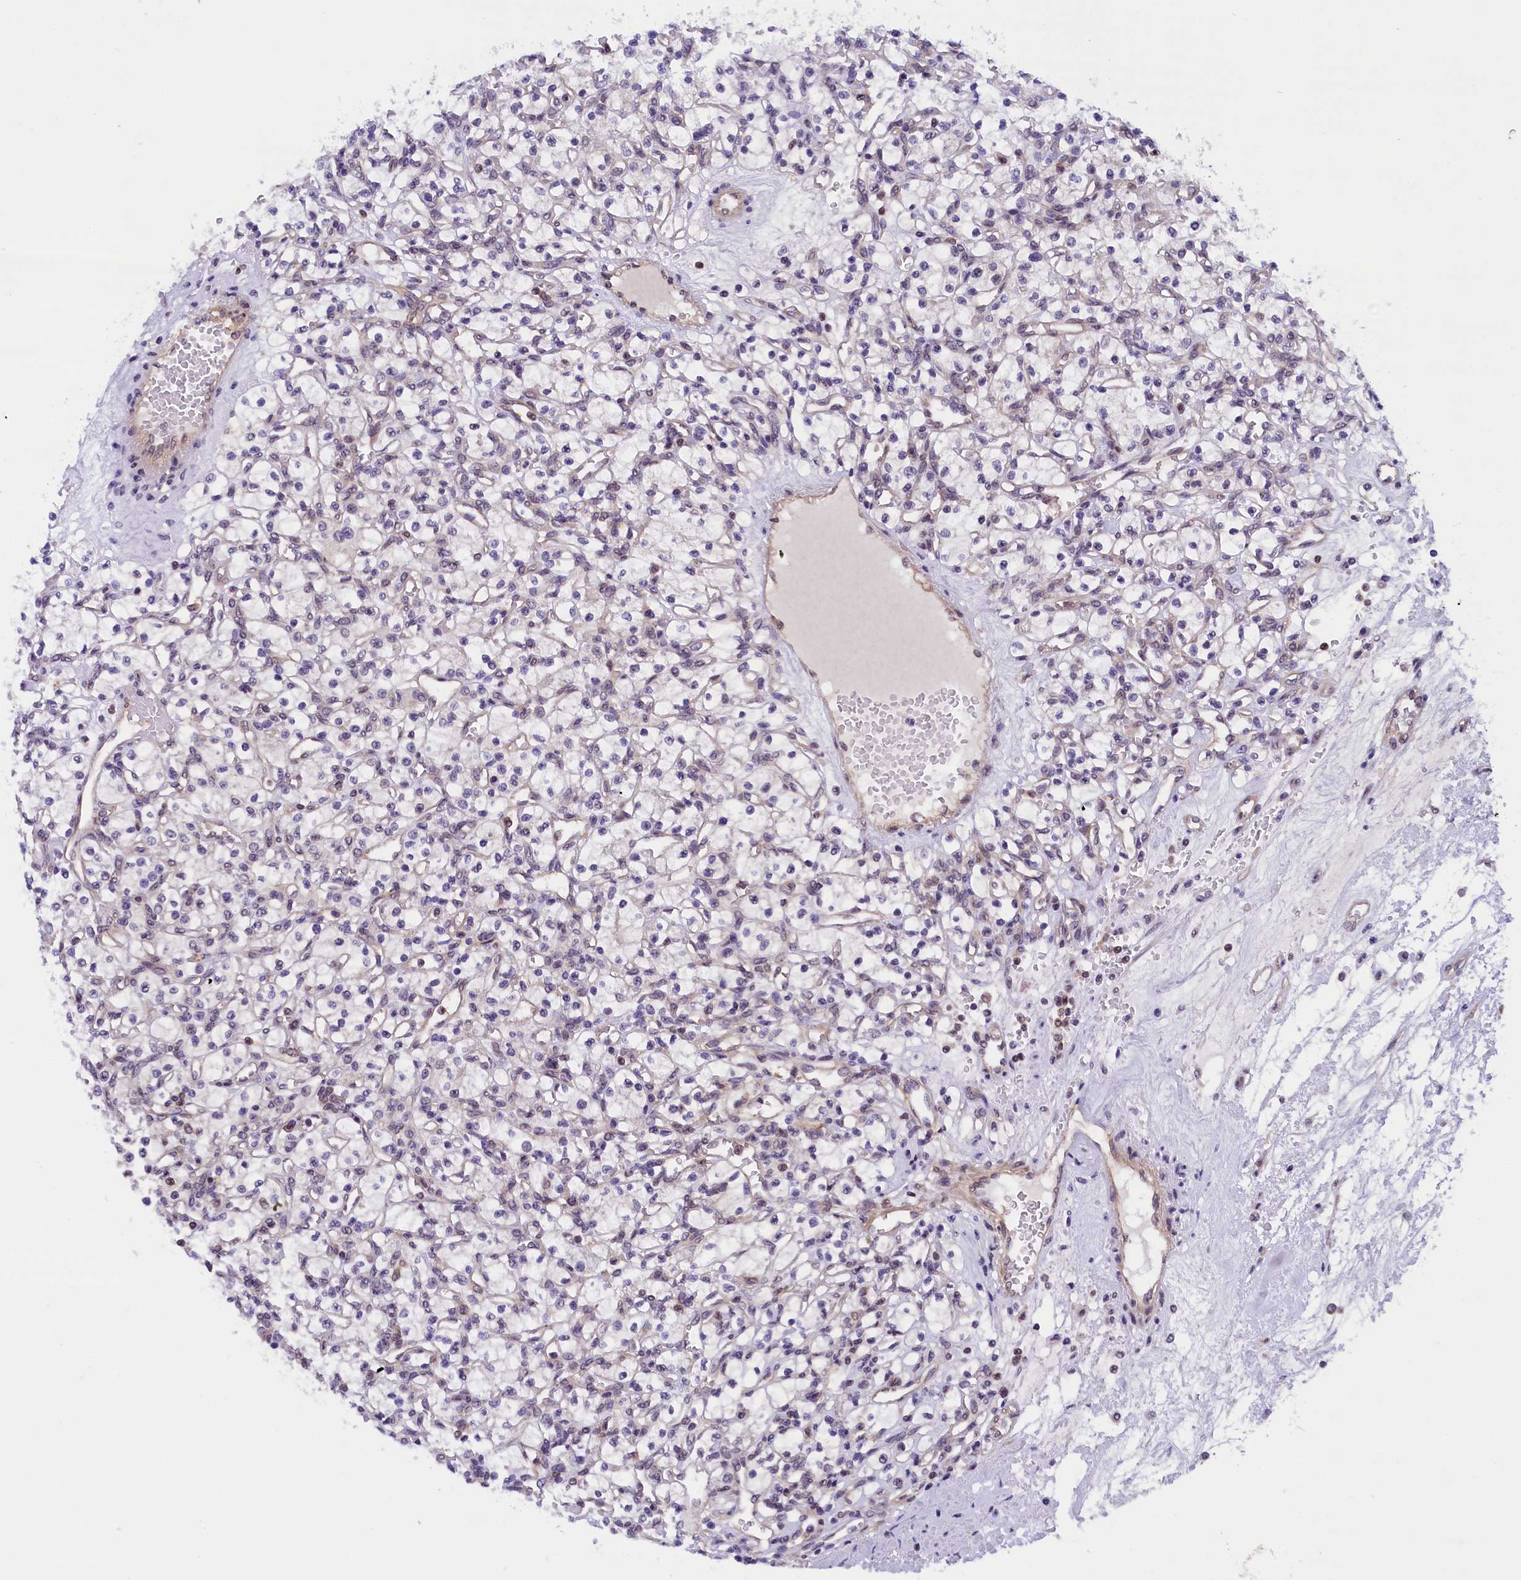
{"staining": {"intensity": "negative", "quantity": "none", "location": "none"}, "tissue": "renal cancer", "cell_type": "Tumor cells", "image_type": "cancer", "snomed": [{"axis": "morphology", "description": "Adenocarcinoma, NOS"}, {"axis": "topography", "description": "Kidney"}], "caption": "Immunohistochemistry histopathology image of renal adenocarcinoma stained for a protein (brown), which reveals no positivity in tumor cells. (Brightfield microscopy of DAB (3,3'-diaminobenzidine) IHC at high magnification).", "gene": "TBCB", "patient": {"sex": "female", "age": 59}}